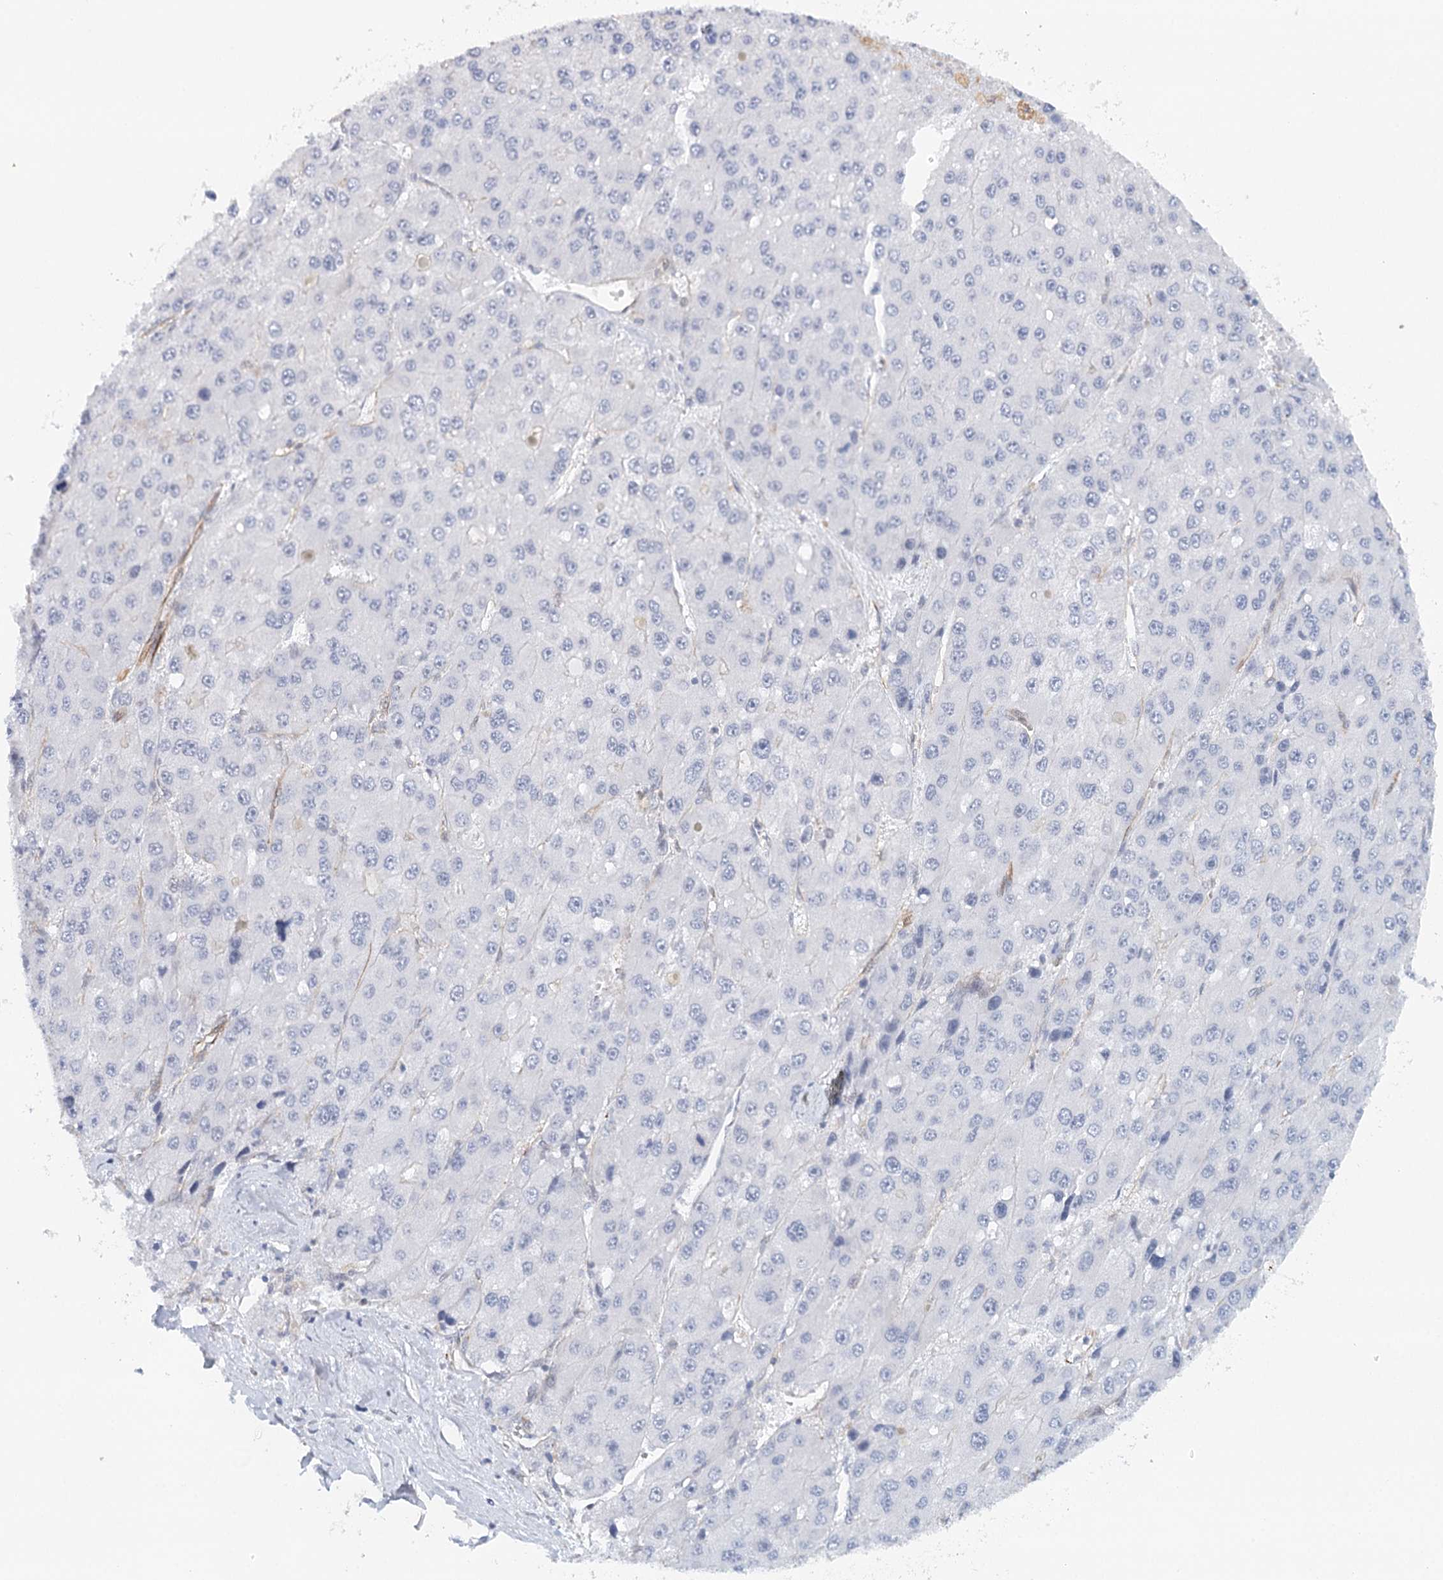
{"staining": {"intensity": "negative", "quantity": "none", "location": "none"}, "tissue": "liver cancer", "cell_type": "Tumor cells", "image_type": "cancer", "snomed": [{"axis": "morphology", "description": "Carcinoma, Hepatocellular, NOS"}, {"axis": "topography", "description": "Liver"}], "caption": "Image shows no significant protein expression in tumor cells of hepatocellular carcinoma (liver). (Brightfield microscopy of DAB (3,3'-diaminobenzidine) immunohistochemistry at high magnification).", "gene": "SYNPO", "patient": {"sex": "female", "age": 73}}